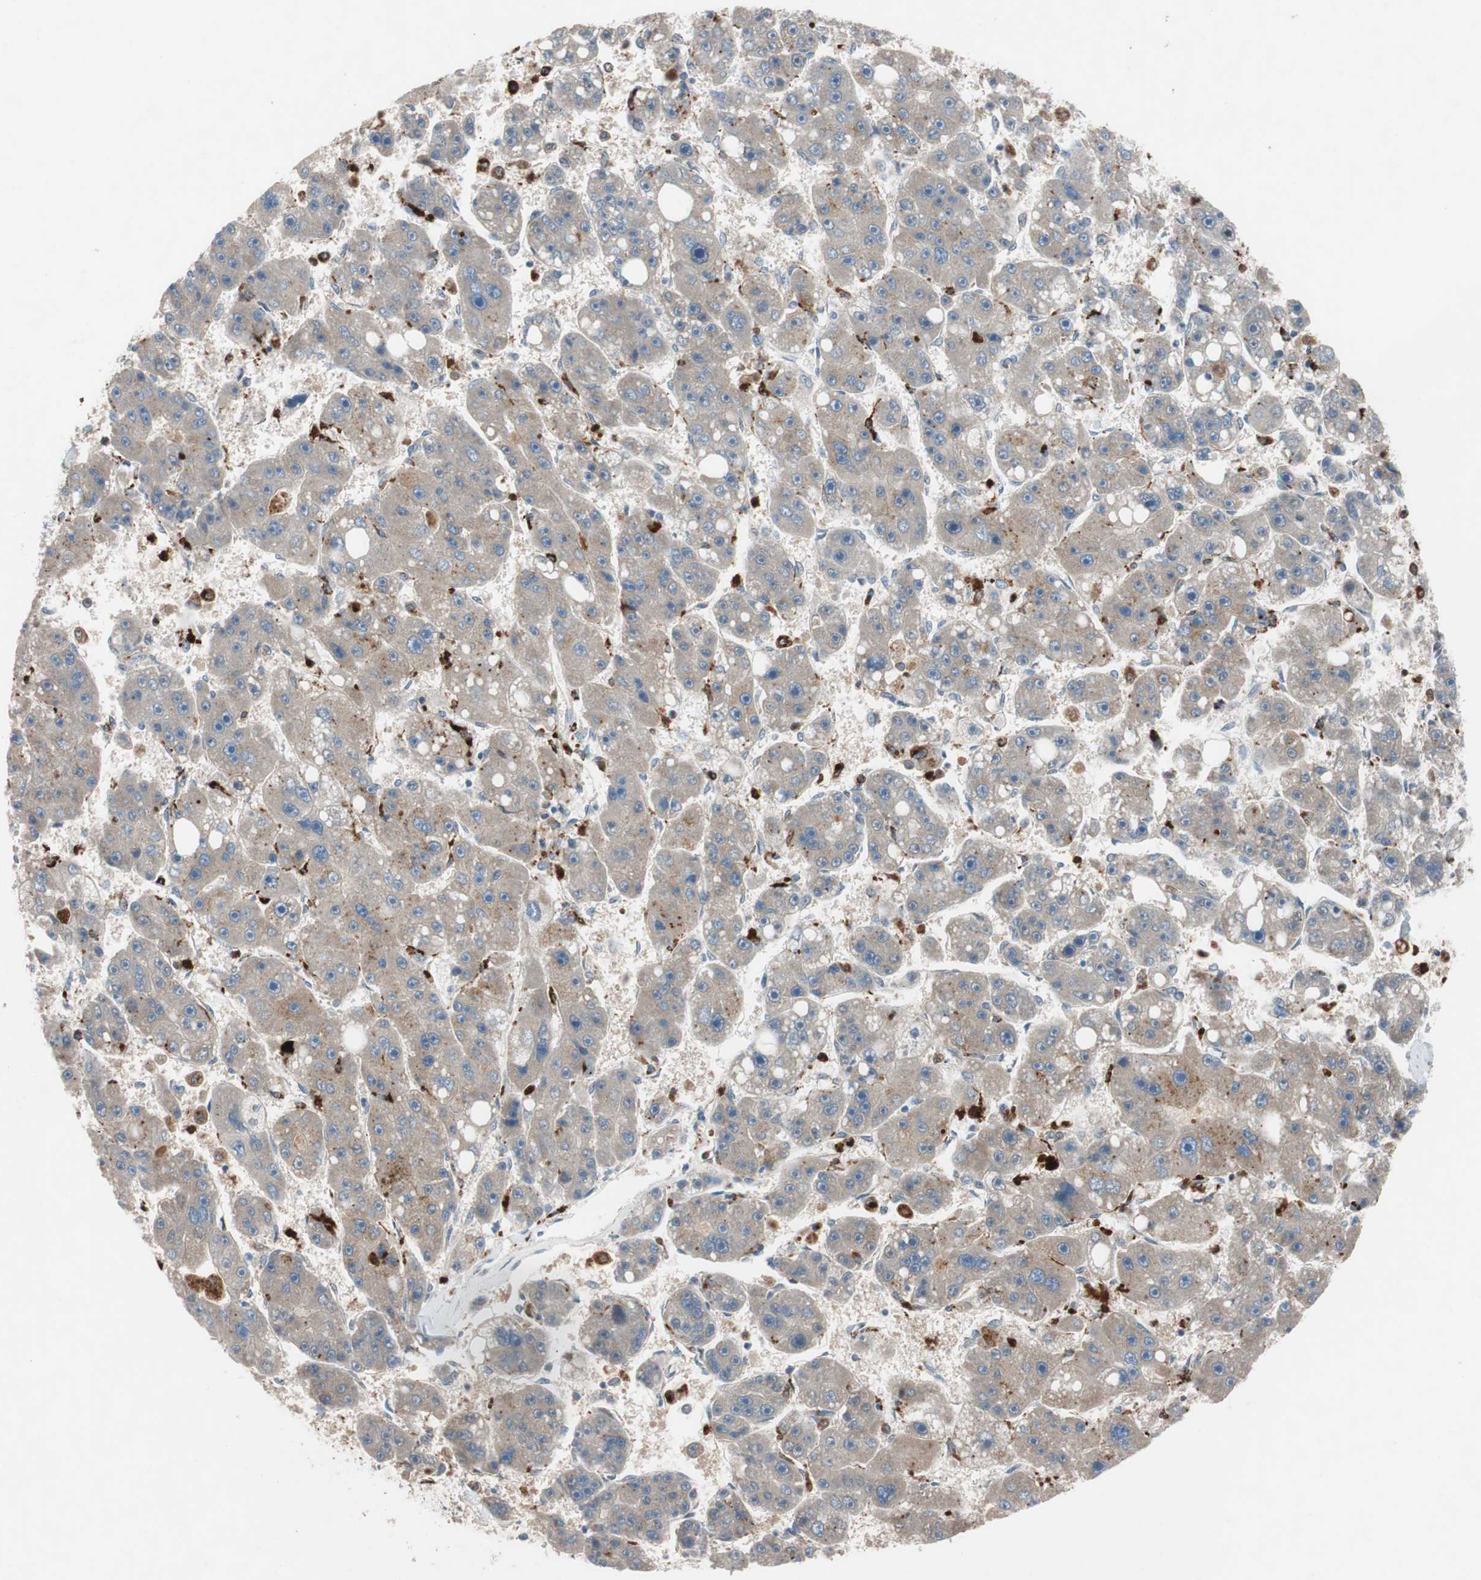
{"staining": {"intensity": "weak", "quantity": "25%-75%", "location": "cytoplasmic/membranous"}, "tissue": "liver cancer", "cell_type": "Tumor cells", "image_type": "cancer", "snomed": [{"axis": "morphology", "description": "Carcinoma, Hepatocellular, NOS"}, {"axis": "topography", "description": "Liver"}], "caption": "Tumor cells demonstrate weak cytoplasmic/membranous staining in about 25%-75% of cells in liver cancer.", "gene": "CLEC4D", "patient": {"sex": "female", "age": 61}}